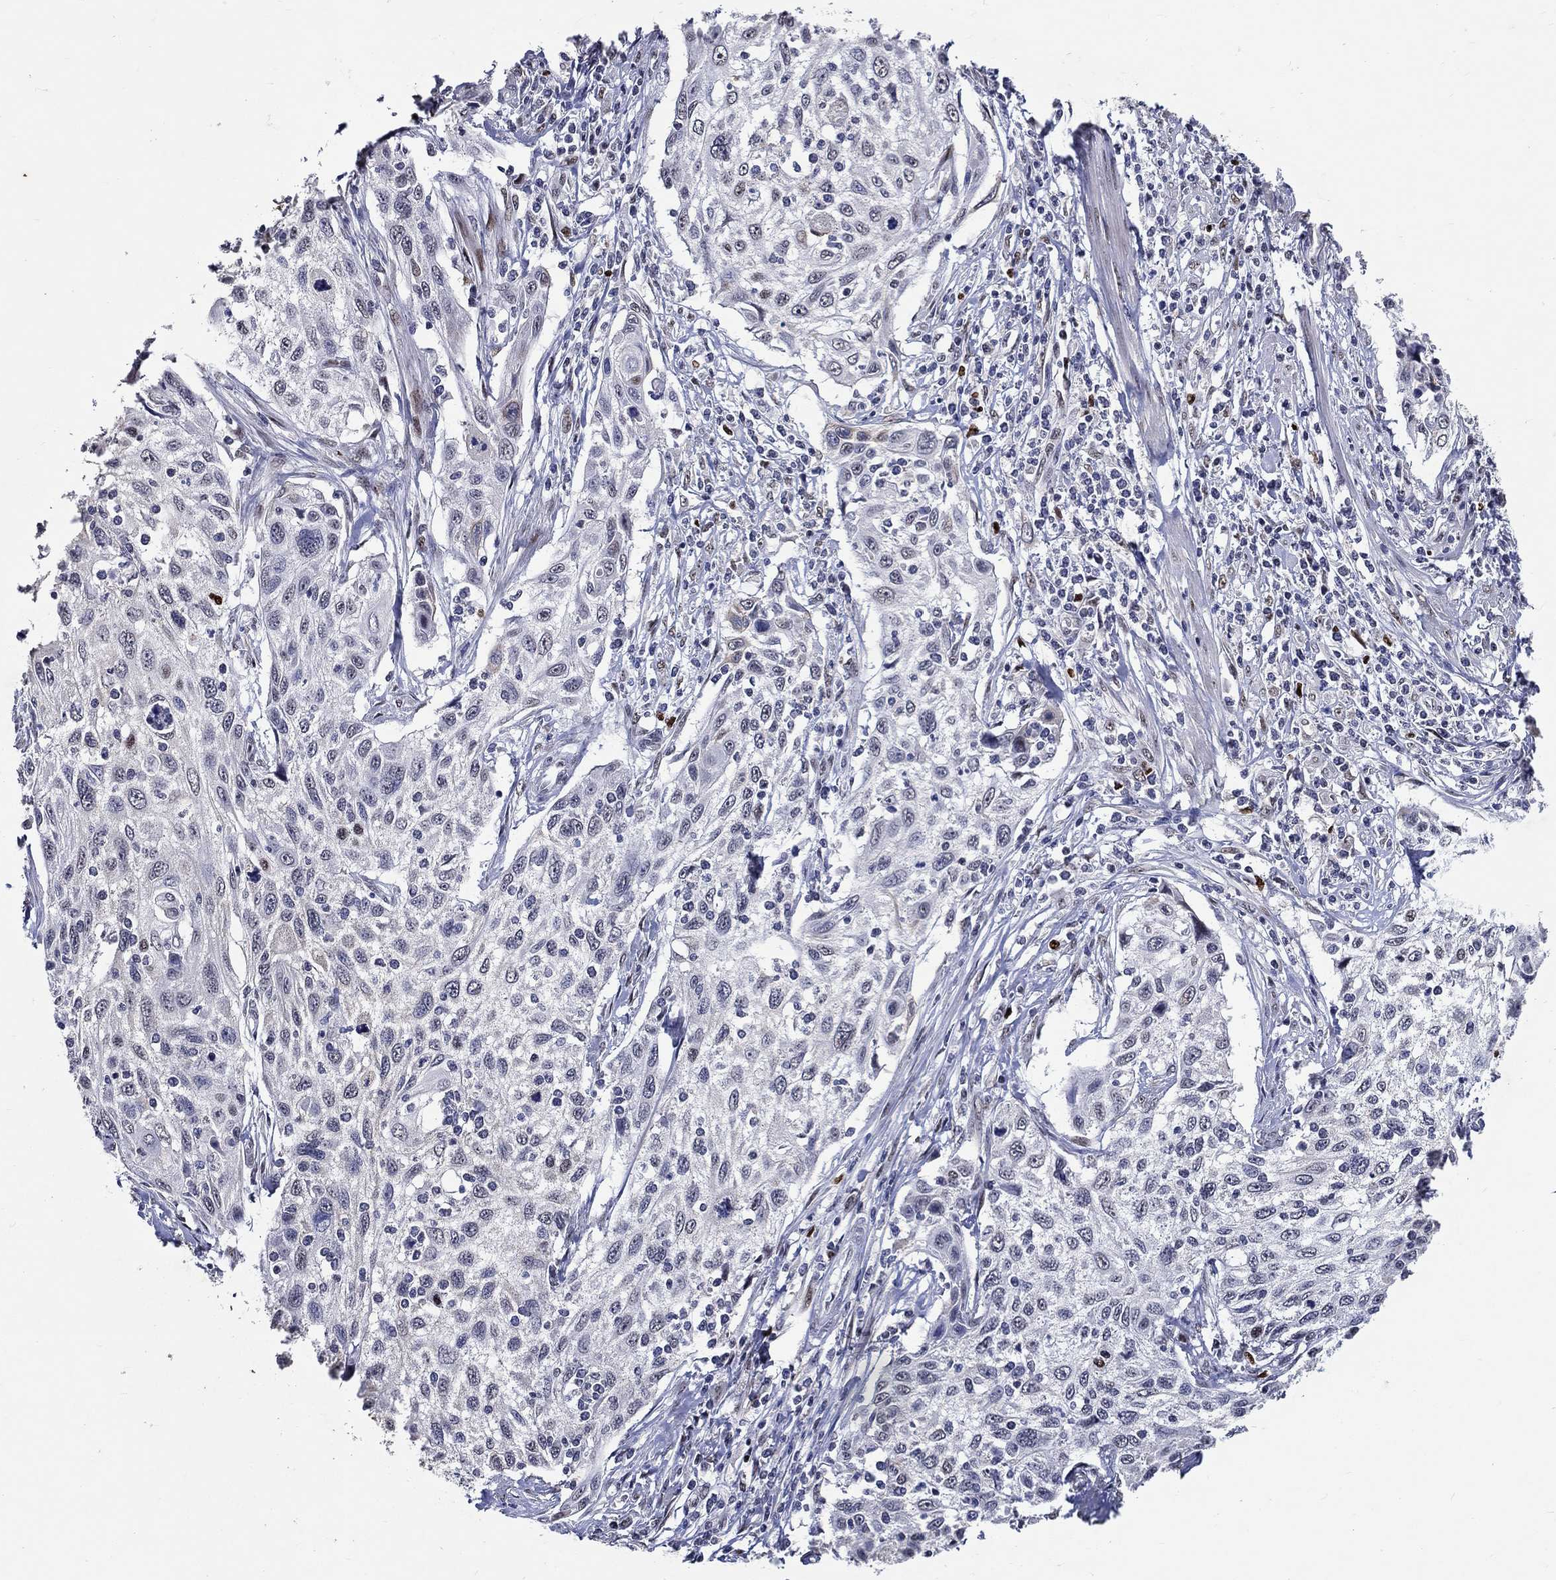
{"staining": {"intensity": "negative", "quantity": "none", "location": "none"}, "tissue": "cervical cancer", "cell_type": "Tumor cells", "image_type": "cancer", "snomed": [{"axis": "morphology", "description": "Squamous cell carcinoma, NOS"}, {"axis": "topography", "description": "Cervix"}], "caption": "The histopathology image reveals no staining of tumor cells in squamous cell carcinoma (cervical).", "gene": "GATA2", "patient": {"sex": "female", "age": 70}}